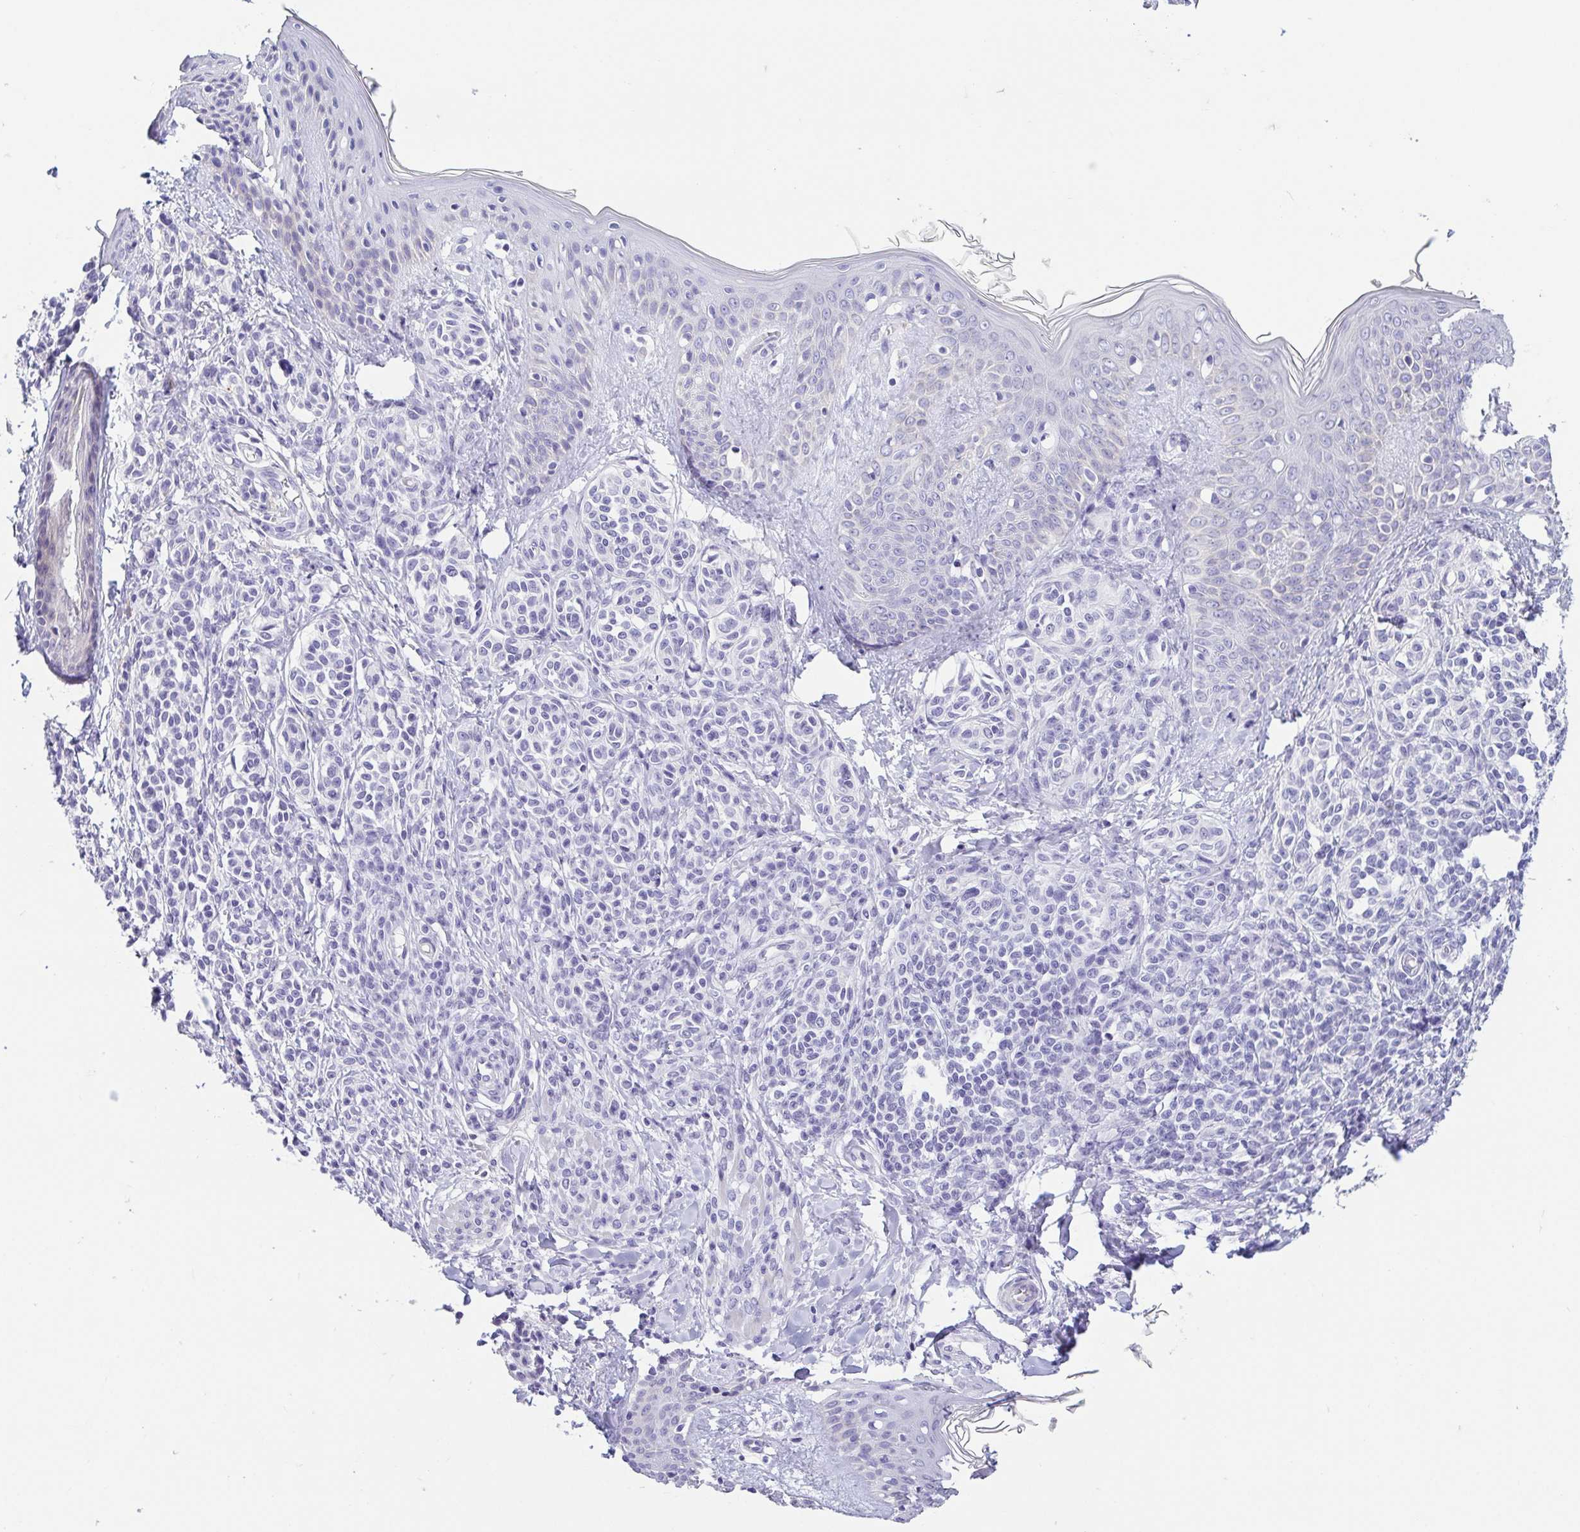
{"staining": {"intensity": "negative", "quantity": "none", "location": "none"}, "tissue": "skin", "cell_type": "Fibroblasts", "image_type": "normal", "snomed": [{"axis": "morphology", "description": "Normal tissue, NOS"}, {"axis": "topography", "description": "Skin"}], "caption": "DAB immunohistochemical staining of benign human skin exhibits no significant expression in fibroblasts.", "gene": "FABP3", "patient": {"sex": "male", "age": 16}}